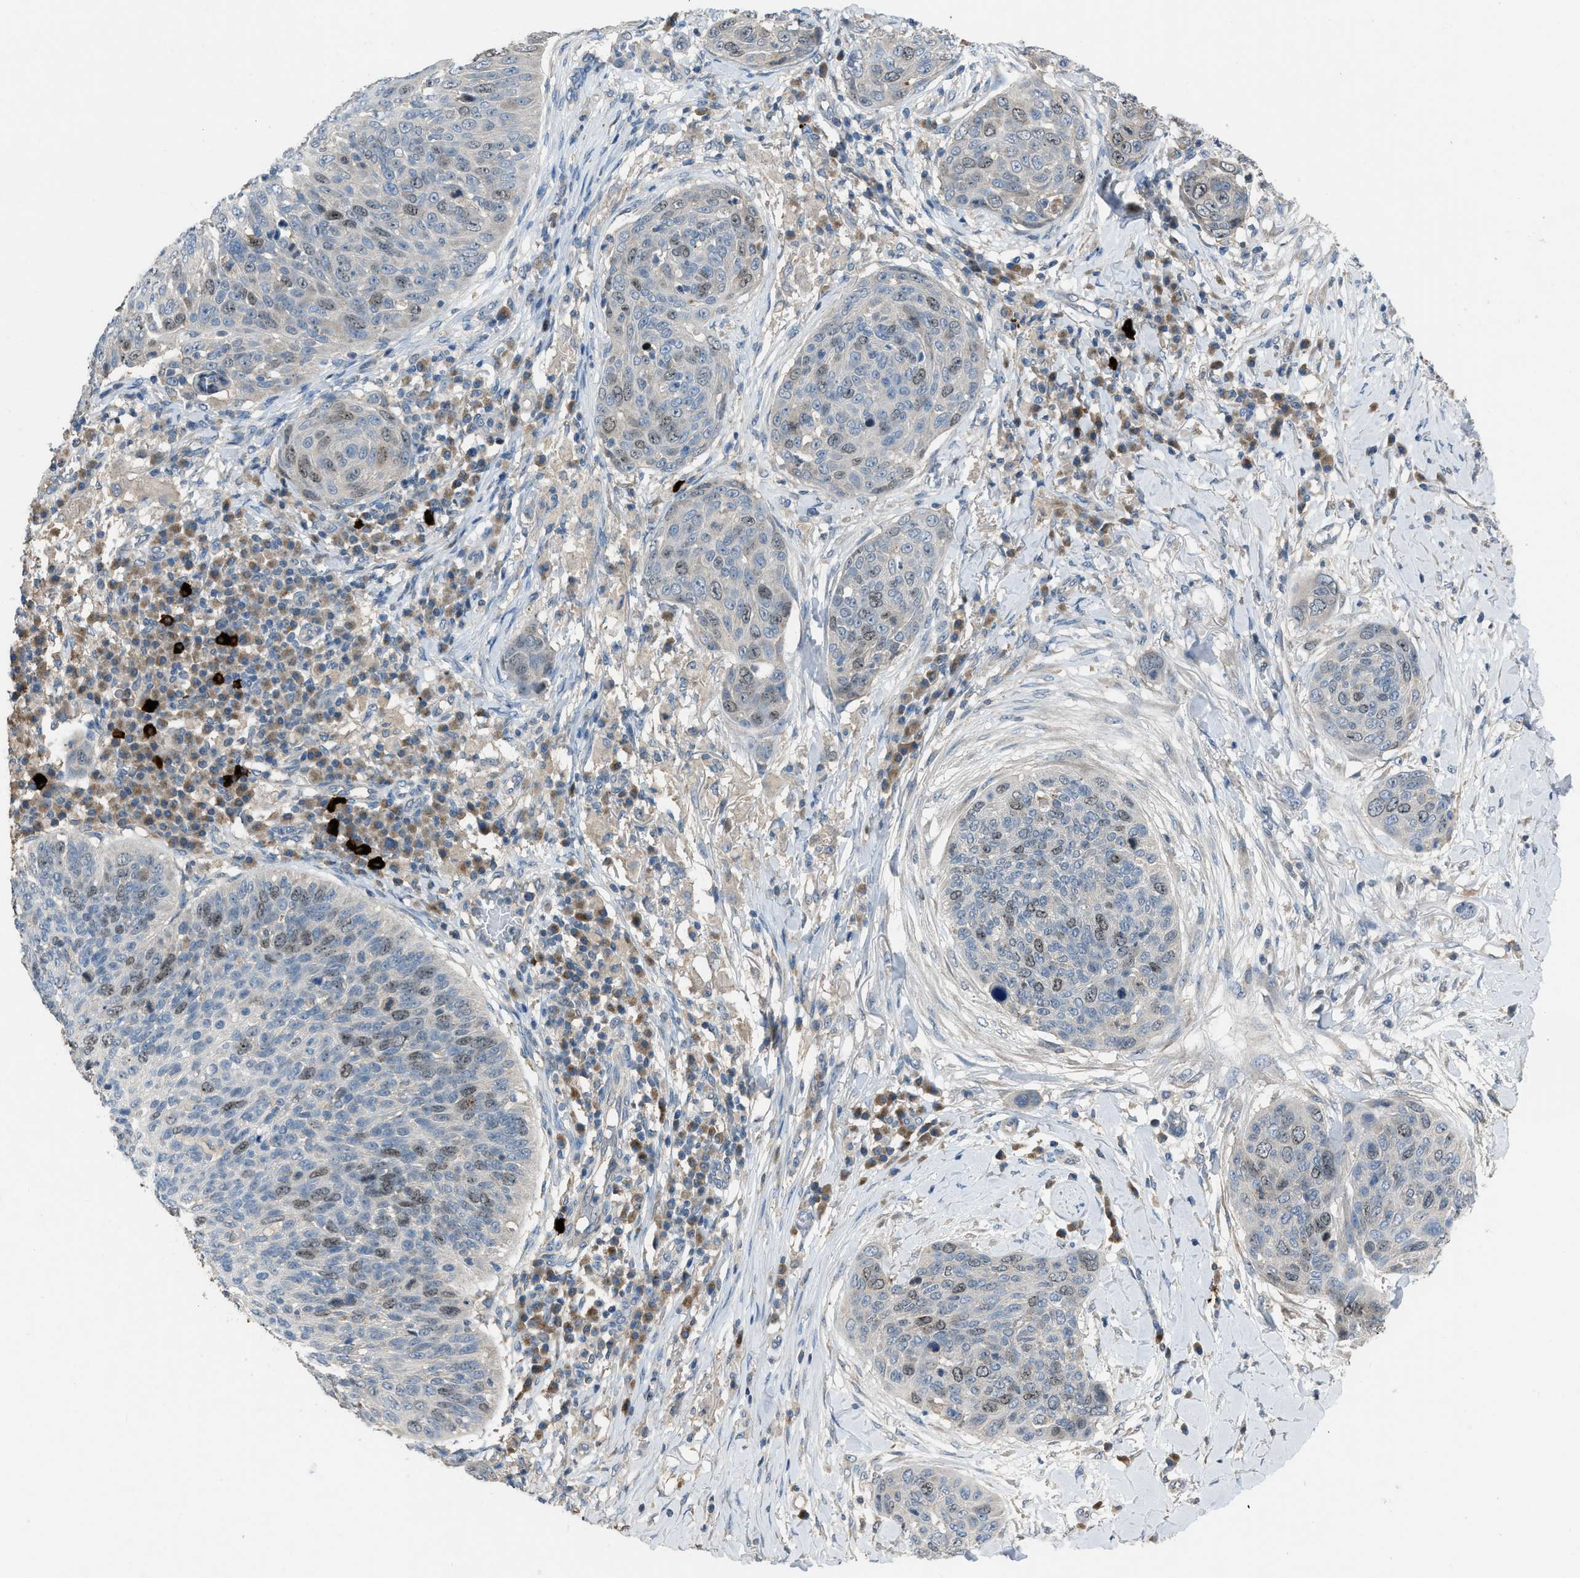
{"staining": {"intensity": "moderate", "quantity": "25%-75%", "location": "nuclear"}, "tissue": "skin cancer", "cell_type": "Tumor cells", "image_type": "cancer", "snomed": [{"axis": "morphology", "description": "Squamous cell carcinoma in situ, NOS"}, {"axis": "morphology", "description": "Squamous cell carcinoma, NOS"}, {"axis": "topography", "description": "Skin"}], "caption": "A micrograph showing moderate nuclear staining in approximately 25%-75% of tumor cells in skin cancer (squamous cell carcinoma in situ), as visualized by brown immunohistochemical staining.", "gene": "MIS18A", "patient": {"sex": "male", "age": 93}}